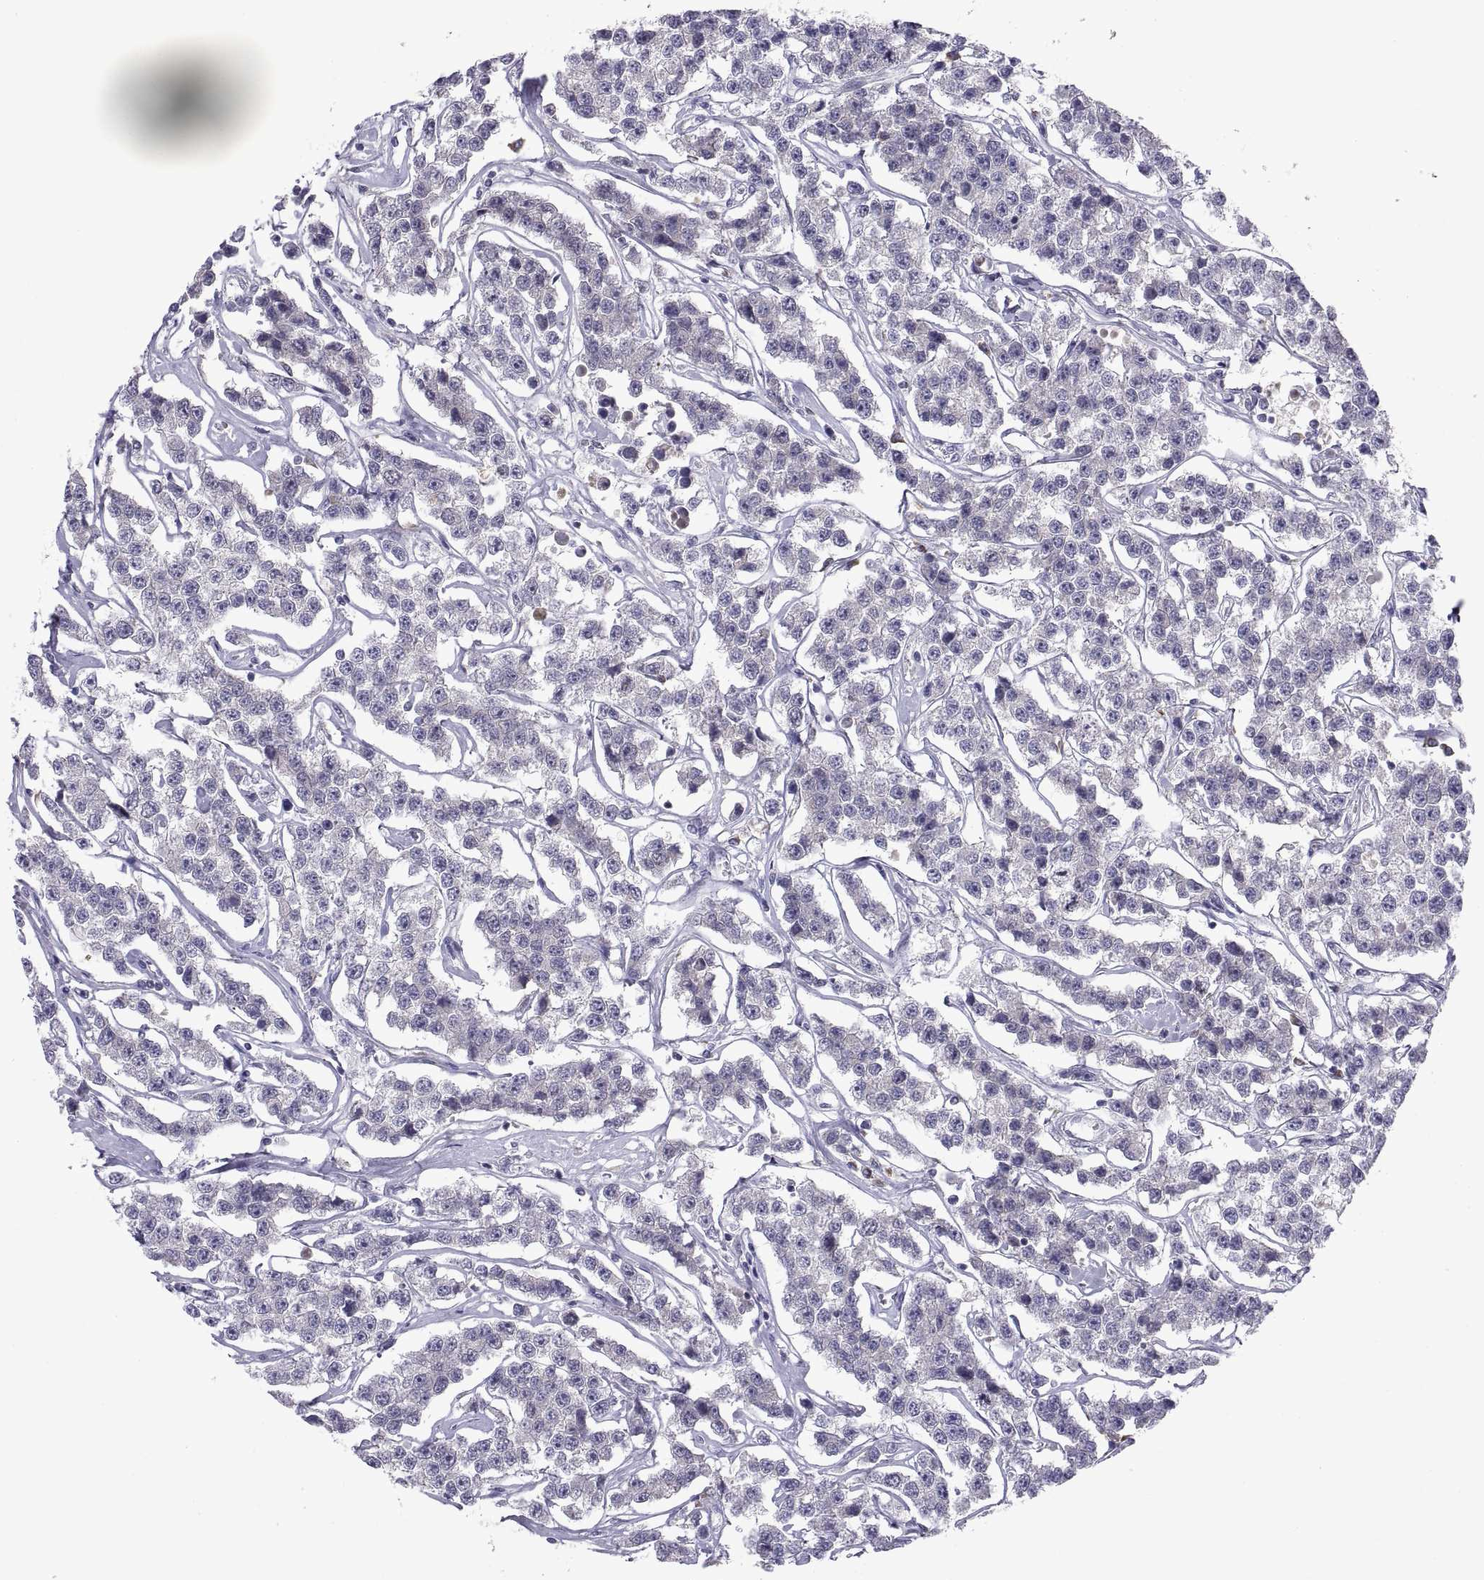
{"staining": {"intensity": "negative", "quantity": "none", "location": "none"}, "tissue": "testis cancer", "cell_type": "Tumor cells", "image_type": "cancer", "snomed": [{"axis": "morphology", "description": "Seminoma, NOS"}, {"axis": "topography", "description": "Testis"}], "caption": "IHC photomicrograph of testis cancer (seminoma) stained for a protein (brown), which reveals no positivity in tumor cells.", "gene": "PKP1", "patient": {"sex": "male", "age": 59}}